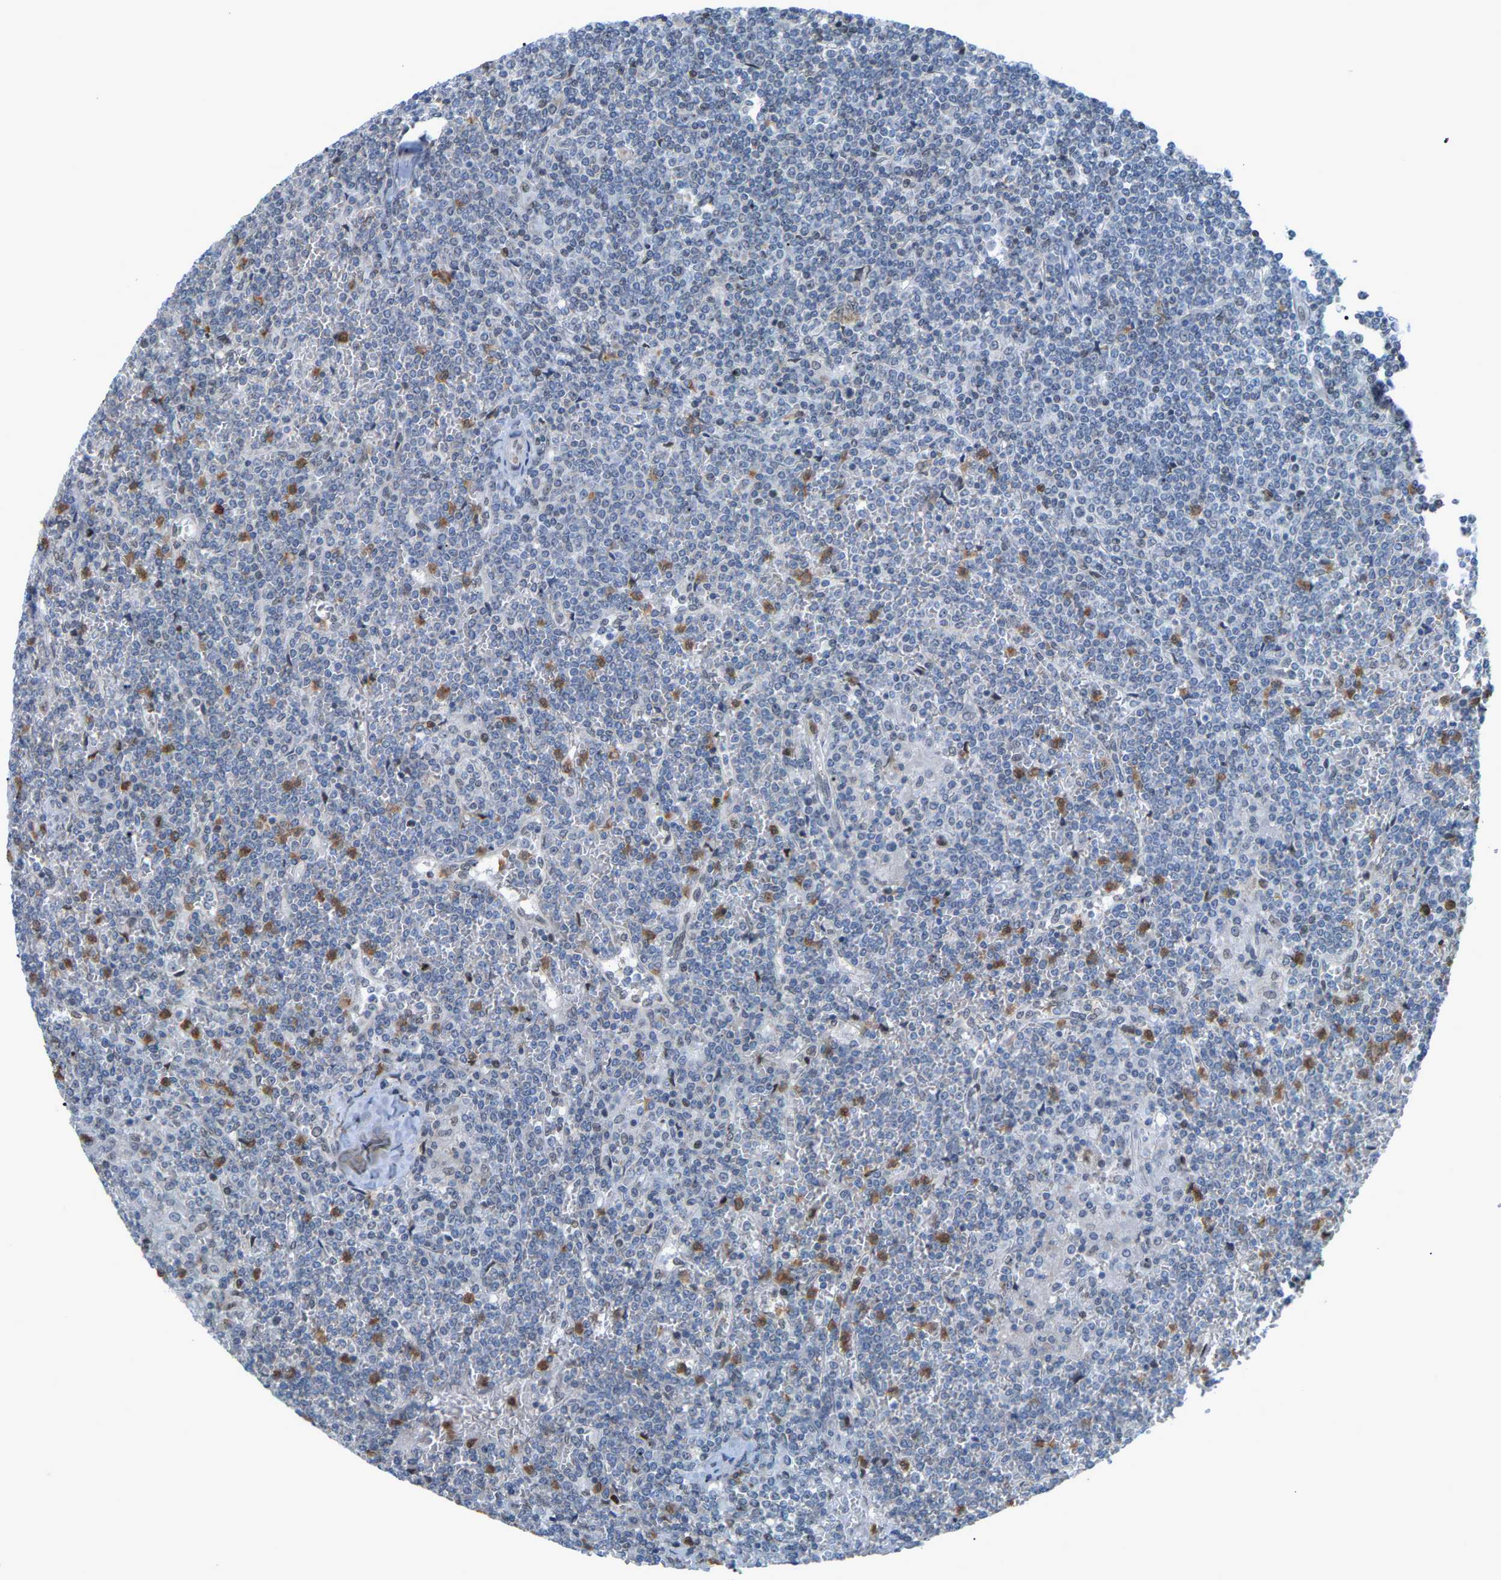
{"staining": {"intensity": "negative", "quantity": "none", "location": "none"}, "tissue": "lymphoma", "cell_type": "Tumor cells", "image_type": "cancer", "snomed": [{"axis": "morphology", "description": "Malignant lymphoma, non-Hodgkin's type, Low grade"}, {"axis": "topography", "description": "Spleen"}], "caption": "An immunohistochemistry (IHC) micrograph of lymphoma is shown. There is no staining in tumor cells of lymphoma.", "gene": "CROT", "patient": {"sex": "female", "age": 19}}